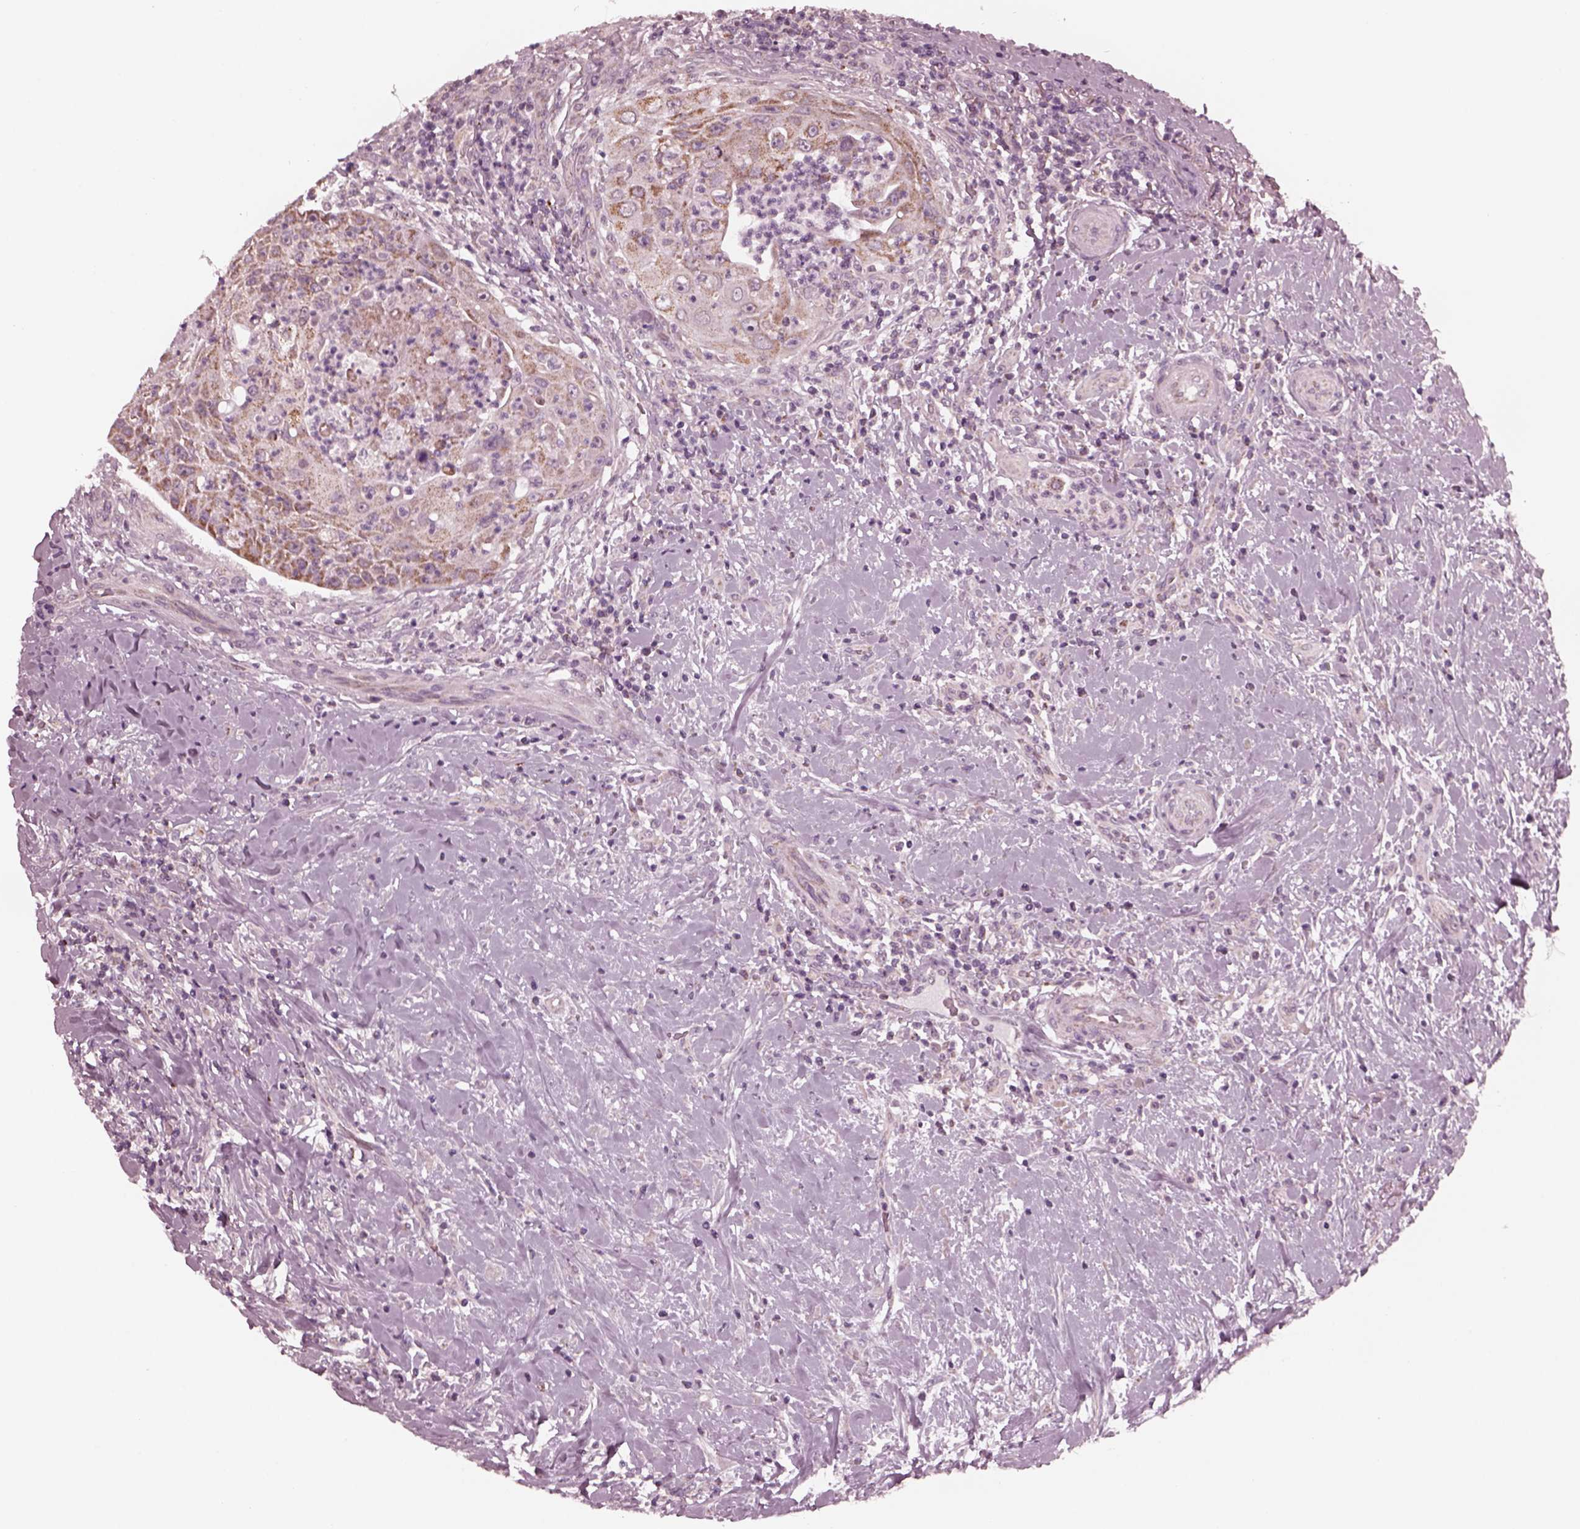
{"staining": {"intensity": "moderate", "quantity": "25%-75%", "location": "cytoplasmic/membranous"}, "tissue": "head and neck cancer", "cell_type": "Tumor cells", "image_type": "cancer", "snomed": [{"axis": "morphology", "description": "Squamous cell carcinoma, NOS"}, {"axis": "topography", "description": "Head-Neck"}], "caption": "Head and neck squamous cell carcinoma stained with DAB IHC demonstrates medium levels of moderate cytoplasmic/membranous expression in approximately 25%-75% of tumor cells.", "gene": "CELSR3", "patient": {"sex": "male", "age": 69}}